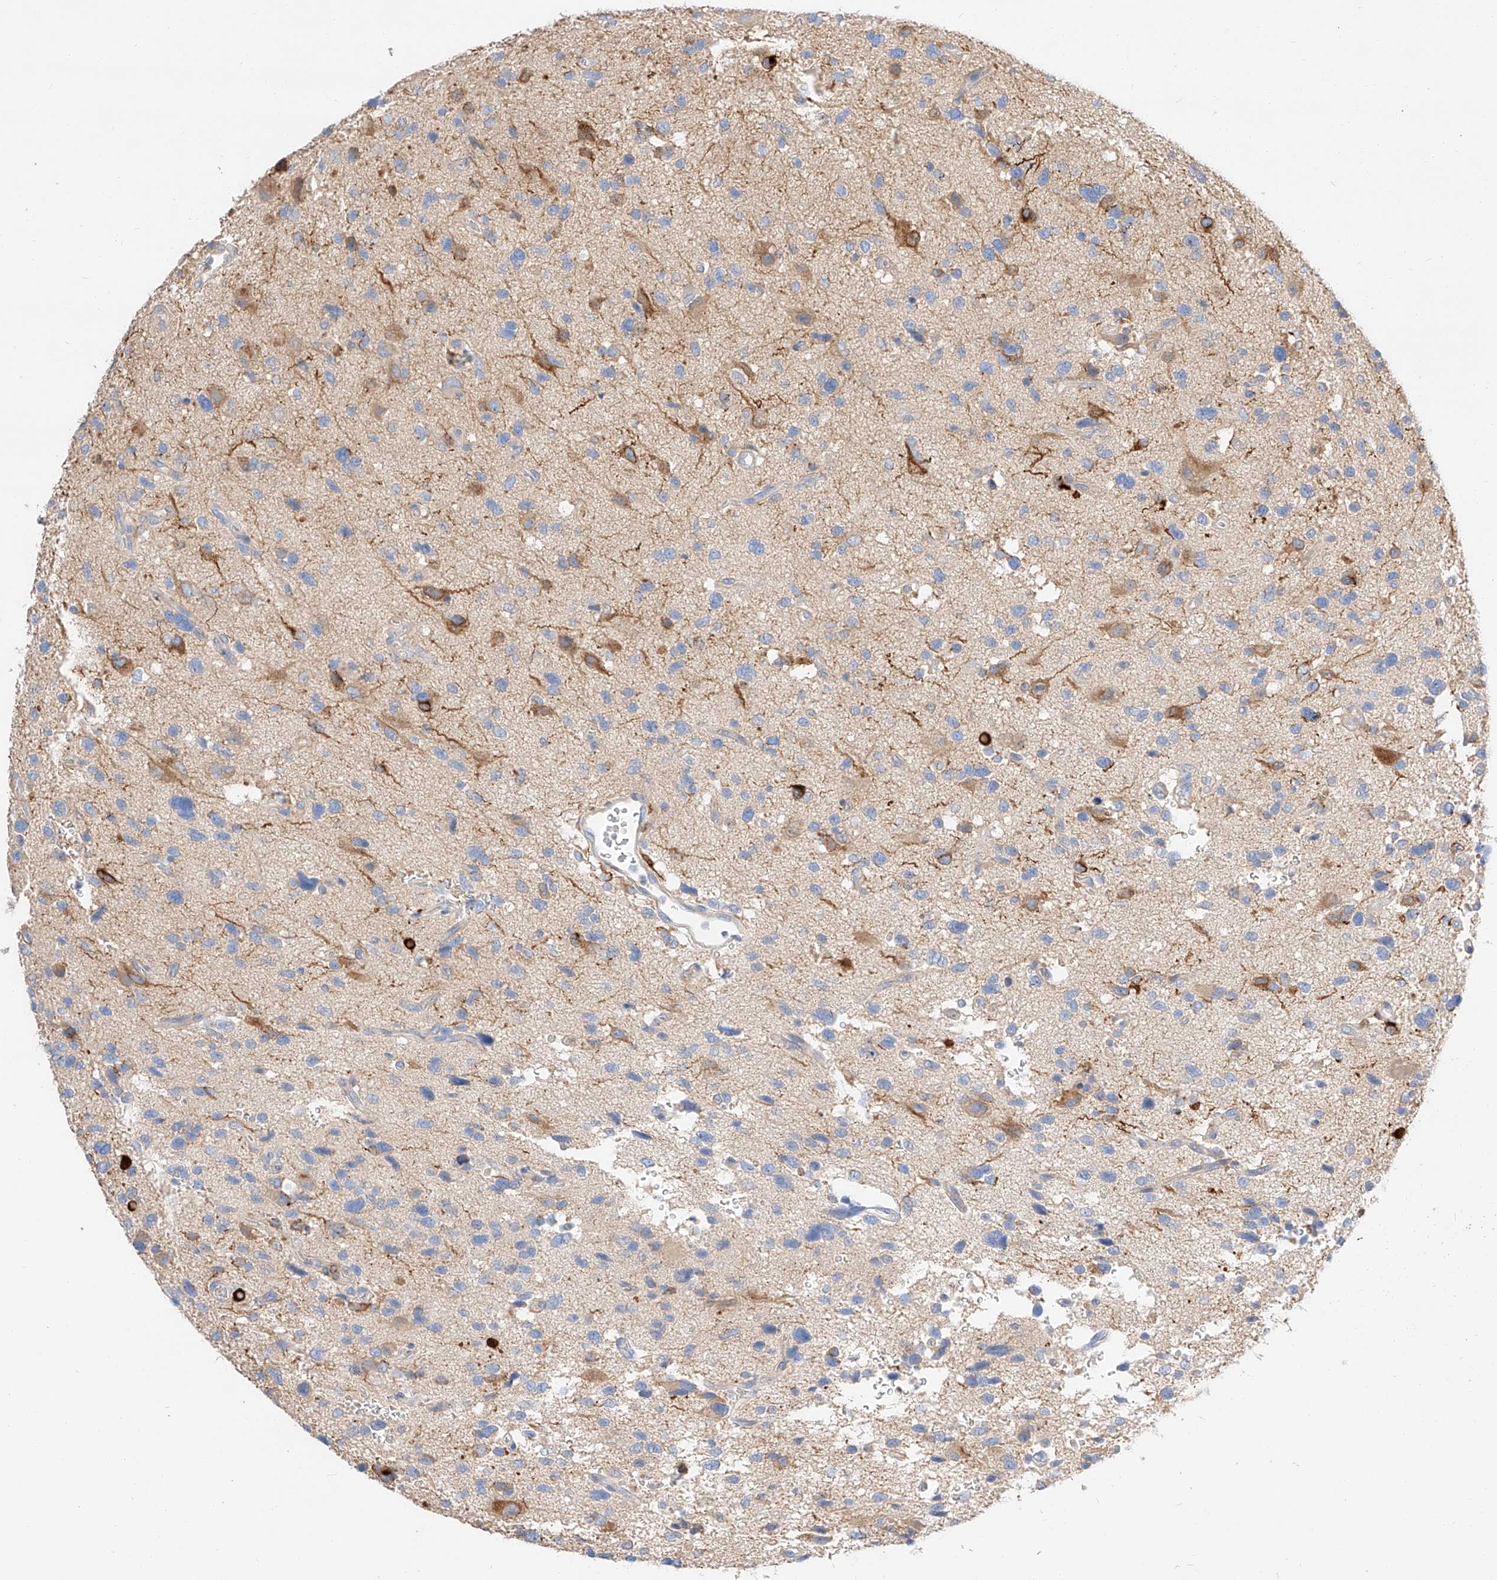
{"staining": {"intensity": "moderate", "quantity": "<25%", "location": "cytoplasmic/membranous"}, "tissue": "glioma", "cell_type": "Tumor cells", "image_type": "cancer", "snomed": [{"axis": "morphology", "description": "Glioma, malignant, High grade"}, {"axis": "topography", "description": "Brain"}], "caption": "Brown immunohistochemical staining in malignant high-grade glioma displays moderate cytoplasmic/membranous expression in about <25% of tumor cells. The staining was performed using DAB (3,3'-diaminobenzidine) to visualize the protein expression in brown, while the nuclei were stained in blue with hematoxylin (Magnification: 20x).", "gene": "MAP7", "patient": {"sex": "male", "age": 33}}